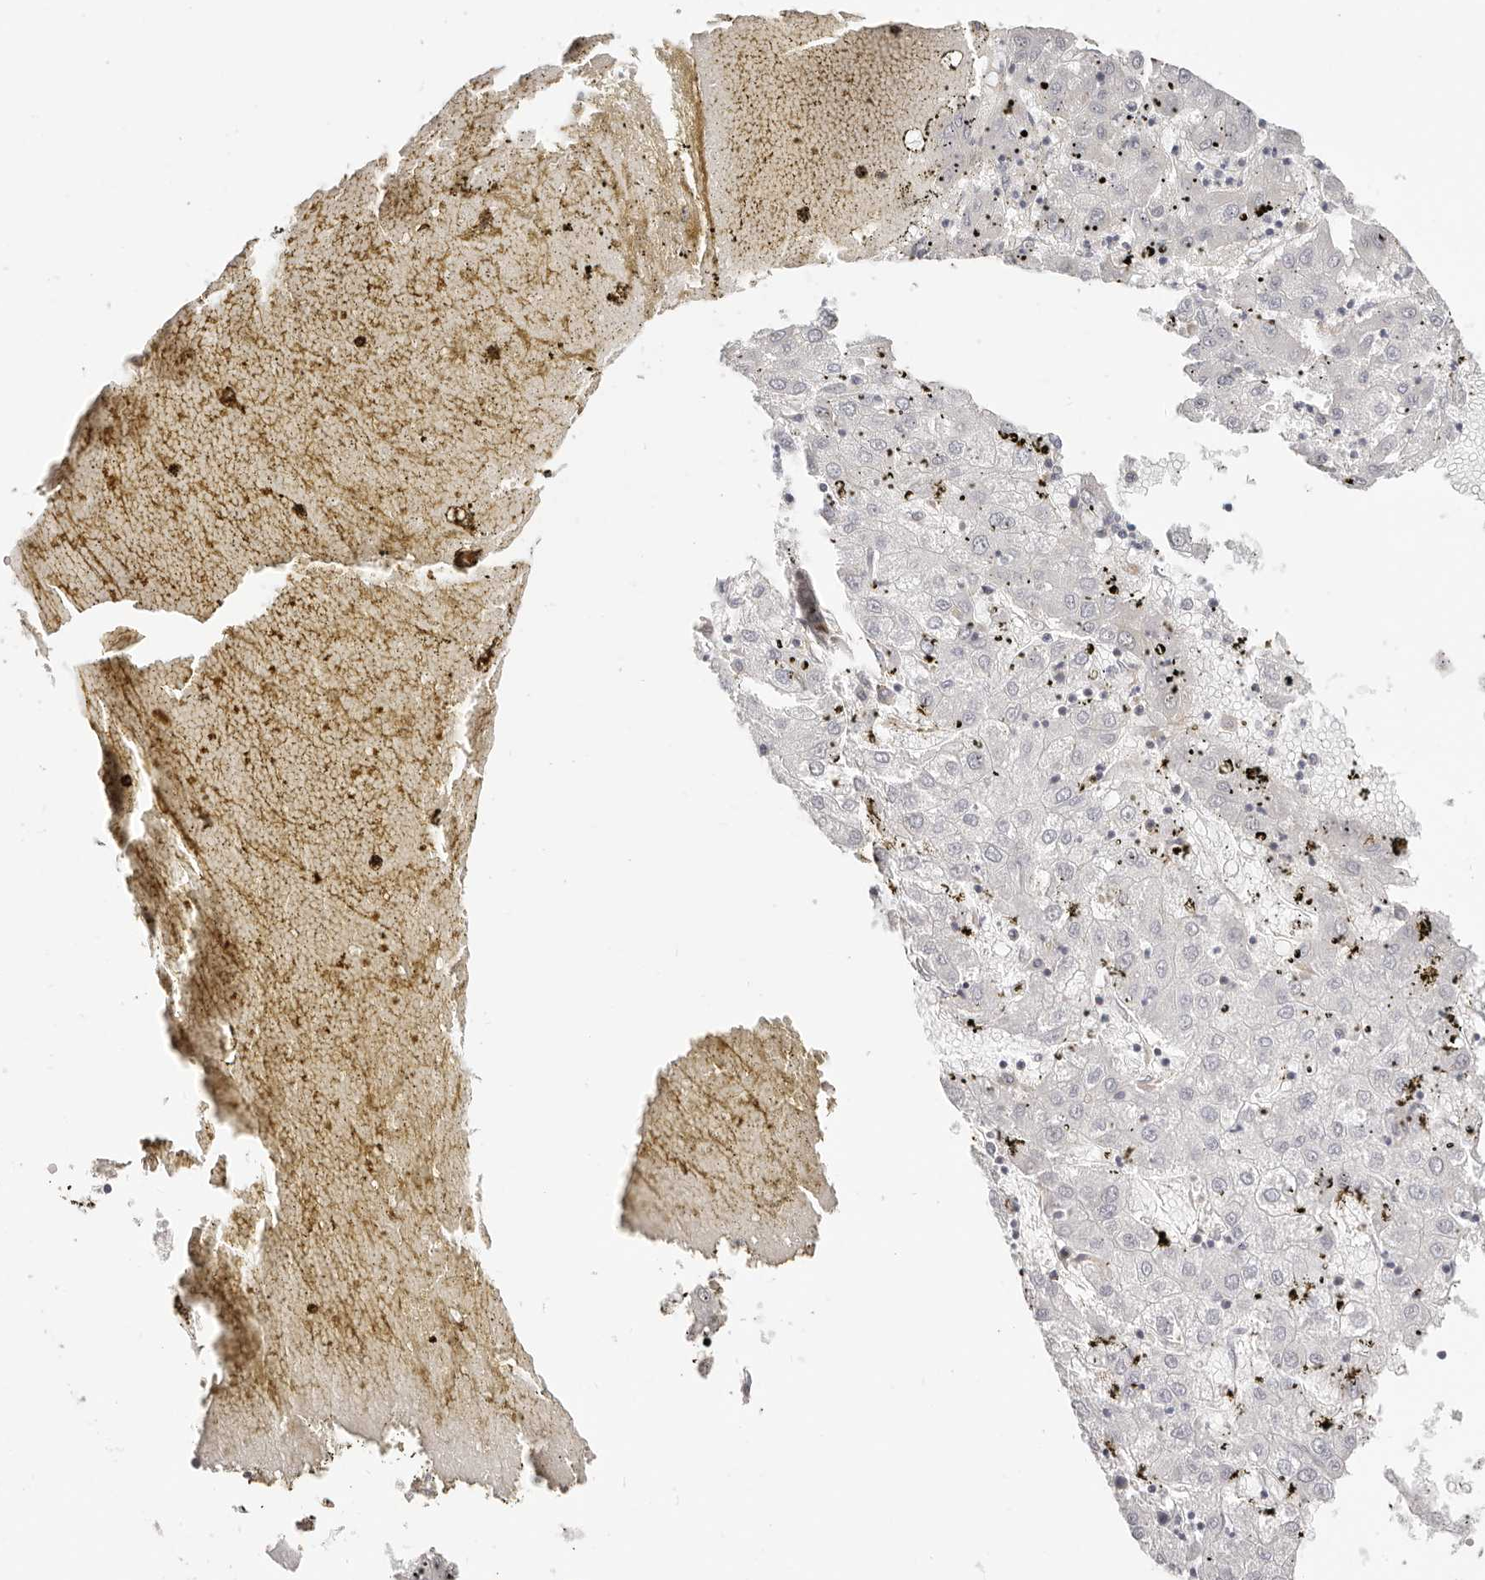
{"staining": {"intensity": "negative", "quantity": "none", "location": "none"}, "tissue": "liver cancer", "cell_type": "Tumor cells", "image_type": "cancer", "snomed": [{"axis": "morphology", "description": "Carcinoma, Hepatocellular, NOS"}, {"axis": "topography", "description": "Liver"}], "caption": "Micrograph shows no significant protein staining in tumor cells of liver cancer (hepatocellular carcinoma).", "gene": "DTNBP1", "patient": {"sex": "male", "age": 72}}